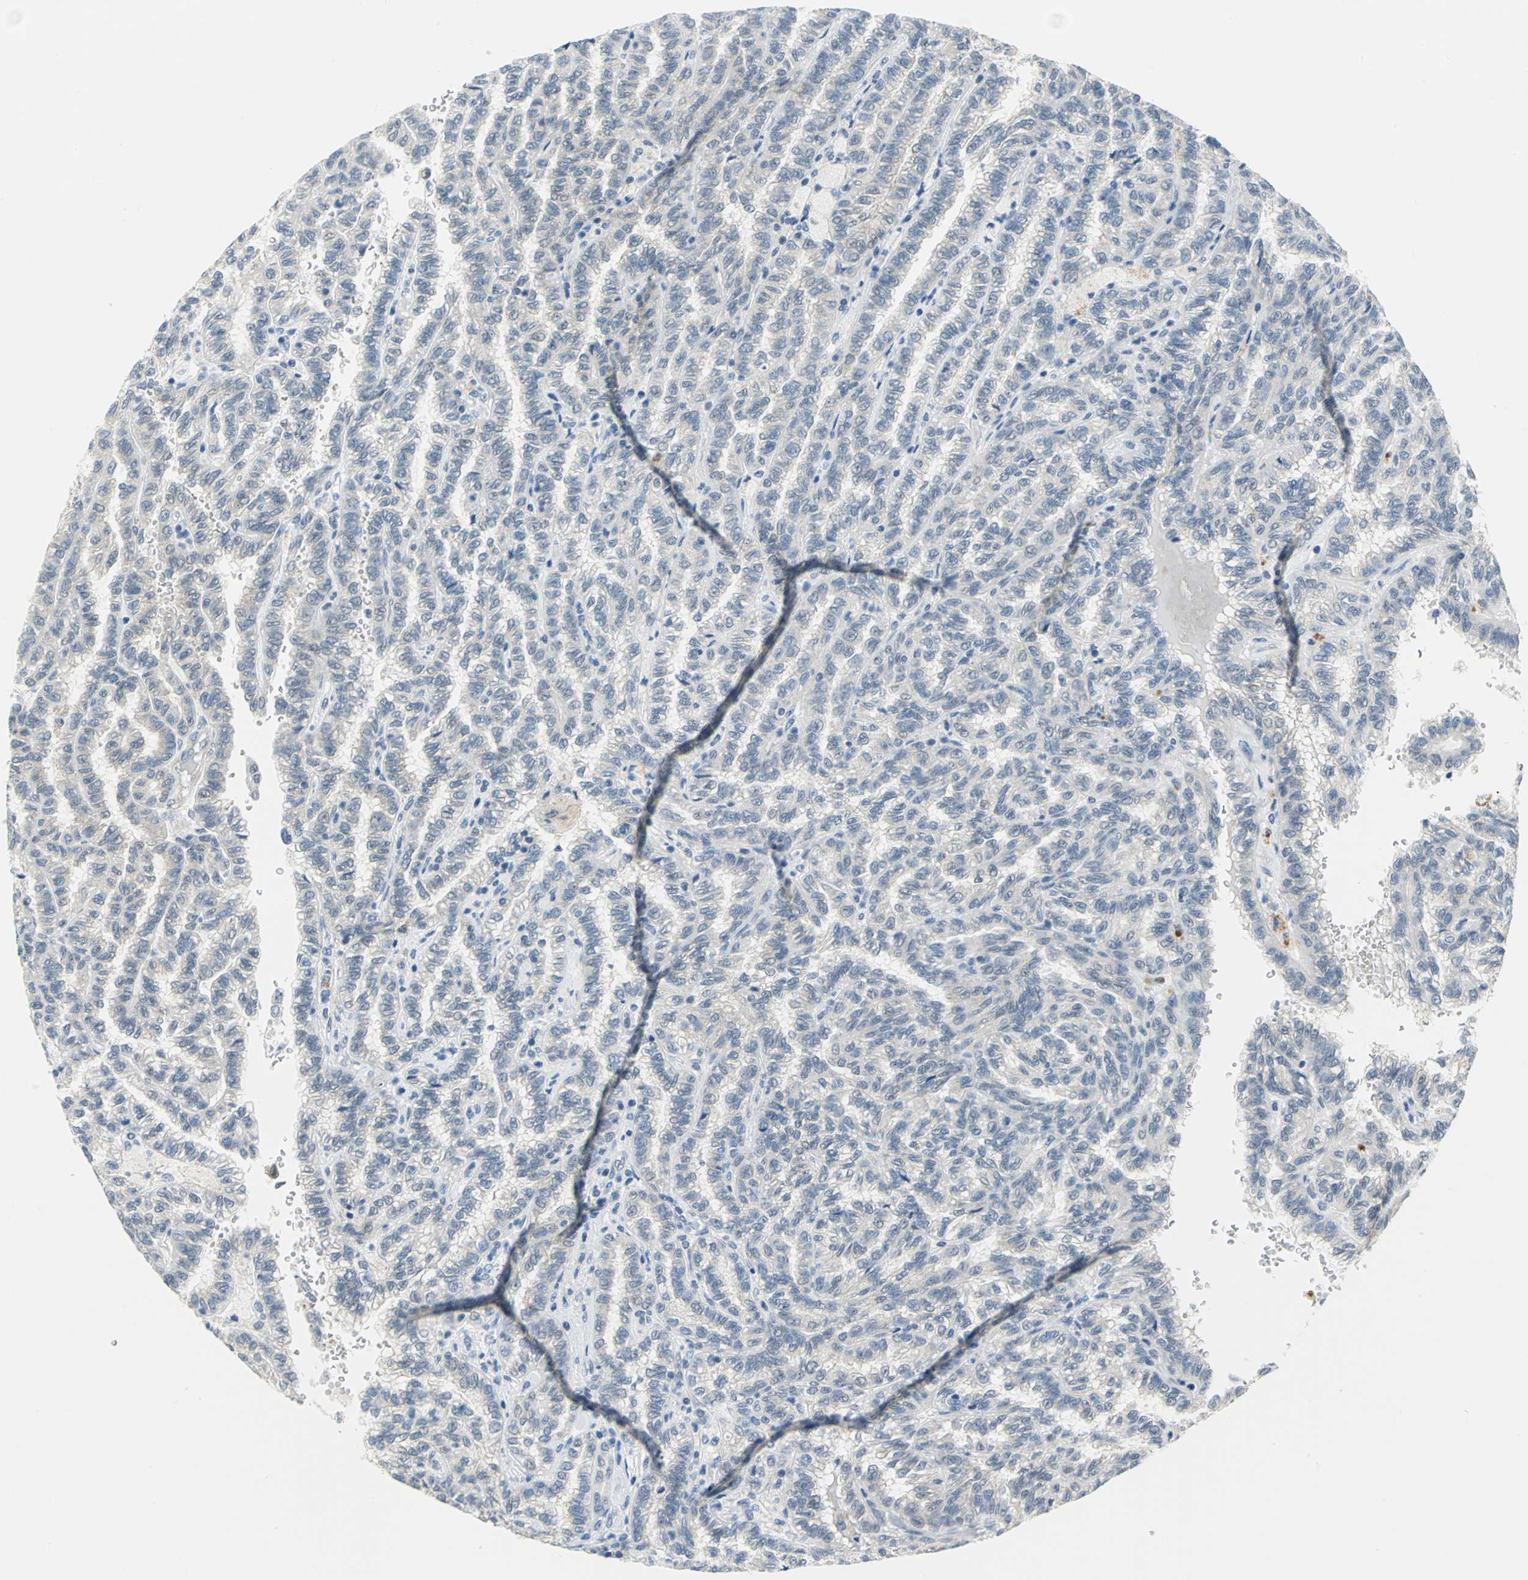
{"staining": {"intensity": "negative", "quantity": "none", "location": "none"}, "tissue": "renal cancer", "cell_type": "Tumor cells", "image_type": "cancer", "snomed": [{"axis": "morphology", "description": "Inflammation, NOS"}, {"axis": "morphology", "description": "Adenocarcinoma, NOS"}, {"axis": "topography", "description": "Kidney"}], "caption": "High magnification brightfield microscopy of adenocarcinoma (renal) stained with DAB (brown) and counterstained with hematoxylin (blue): tumor cells show no significant staining.", "gene": "PIN1", "patient": {"sex": "male", "age": 68}}